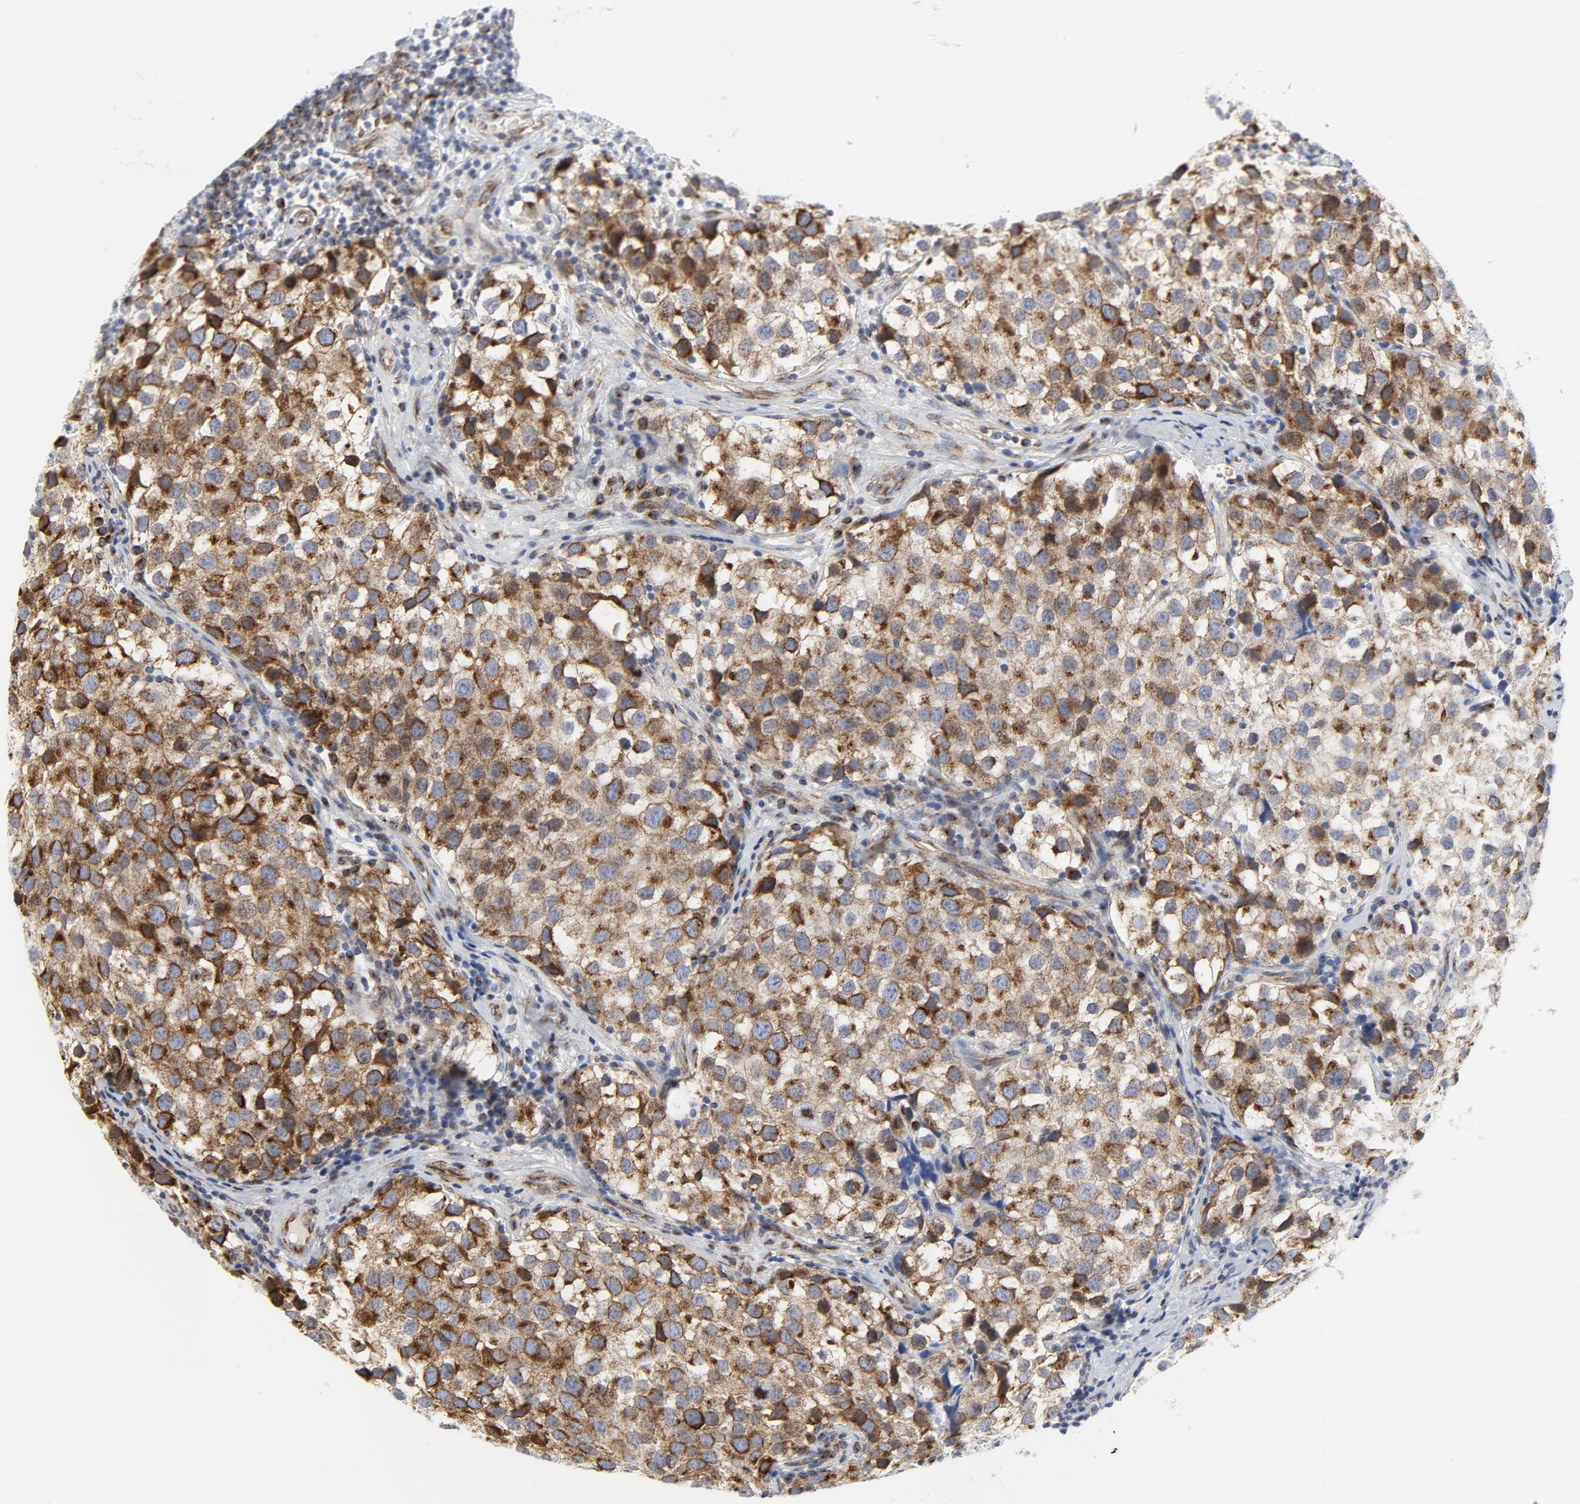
{"staining": {"intensity": "moderate", "quantity": "25%-75%", "location": "cytoplasmic/membranous"}, "tissue": "testis cancer", "cell_type": "Tumor cells", "image_type": "cancer", "snomed": [{"axis": "morphology", "description": "Seminoma, NOS"}, {"axis": "topography", "description": "Testis"}], "caption": "Immunohistochemistry (IHC) of human testis cancer displays medium levels of moderate cytoplasmic/membranous expression in about 25%-75% of tumor cells.", "gene": "TUBB1", "patient": {"sex": "male", "age": 39}}